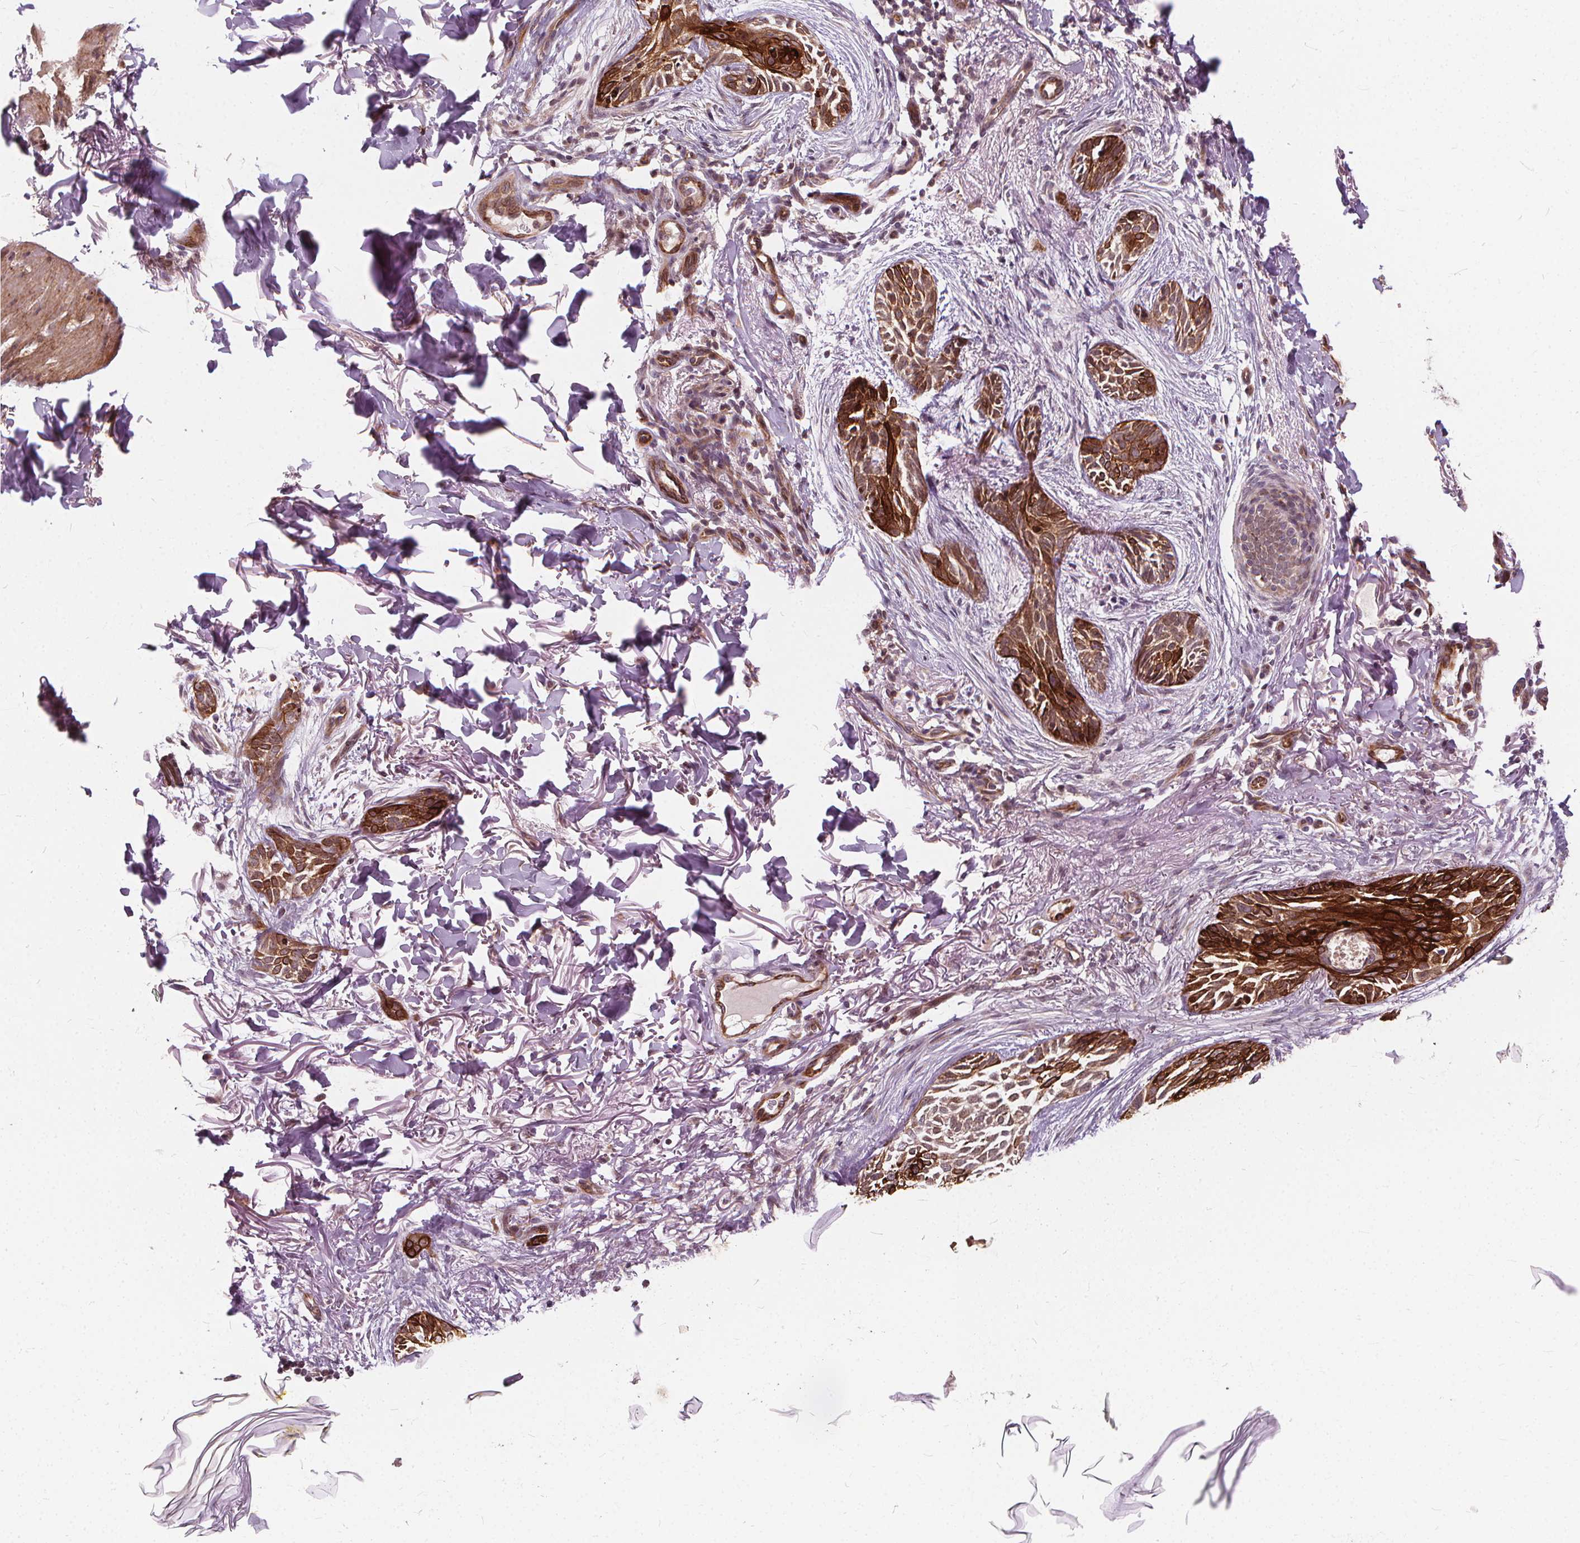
{"staining": {"intensity": "moderate", "quantity": ">75%", "location": "cytoplasmic/membranous"}, "tissue": "skin cancer", "cell_type": "Tumor cells", "image_type": "cancer", "snomed": [{"axis": "morphology", "description": "Basal cell carcinoma"}, {"axis": "topography", "description": "Skin"}], "caption": "Protein positivity by IHC reveals moderate cytoplasmic/membranous expression in about >75% of tumor cells in skin cancer (basal cell carcinoma).", "gene": "INPP5E", "patient": {"sex": "female", "age": 68}}